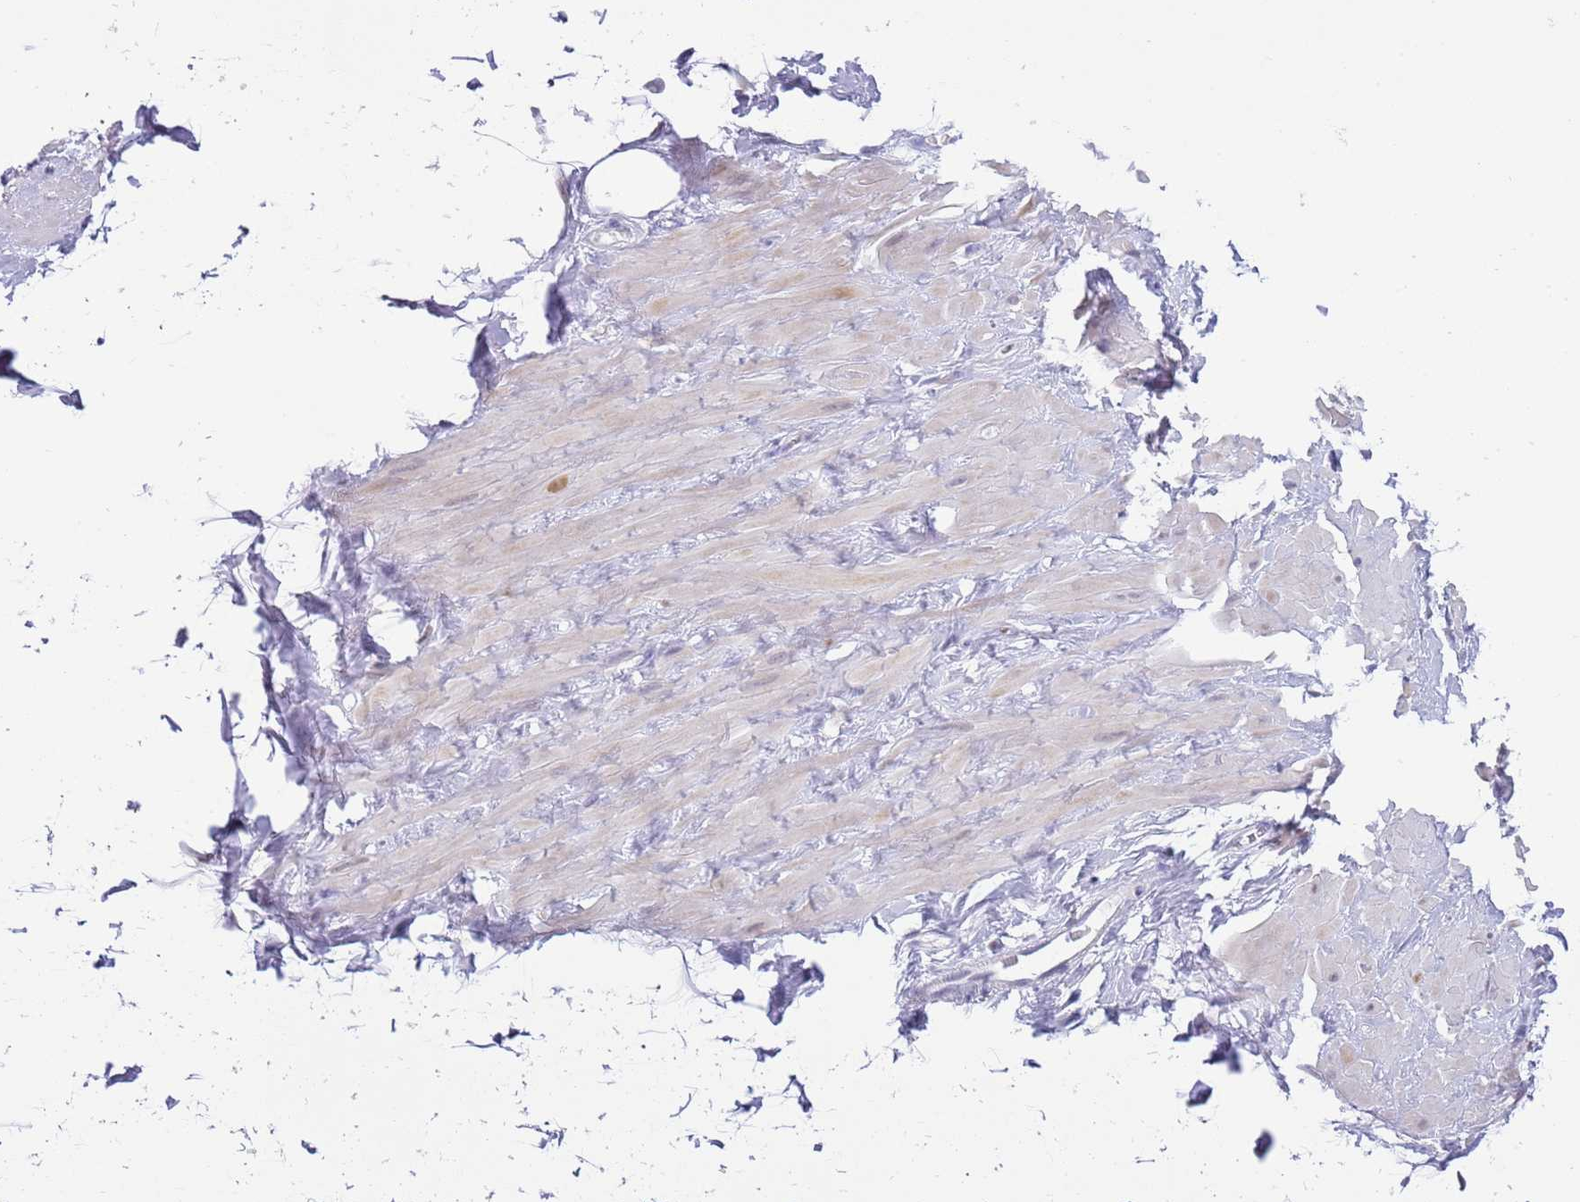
{"staining": {"intensity": "negative", "quantity": "none", "location": "none"}, "tissue": "adipose tissue", "cell_type": "Adipocytes", "image_type": "normal", "snomed": [{"axis": "morphology", "description": "Normal tissue, NOS"}, {"axis": "topography", "description": "Soft tissue"}, {"axis": "topography", "description": "Adipose tissue"}, {"axis": "topography", "description": "Vascular tissue"}, {"axis": "topography", "description": "Peripheral nerve tissue"}], "caption": "Photomicrograph shows no significant protein positivity in adipocytes of normal adipose tissue. (DAB immunohistochemistry with hematoxylin counter stain).", "gene": "PPP1R17", "patient": {"sex": "male", "age": 46}}